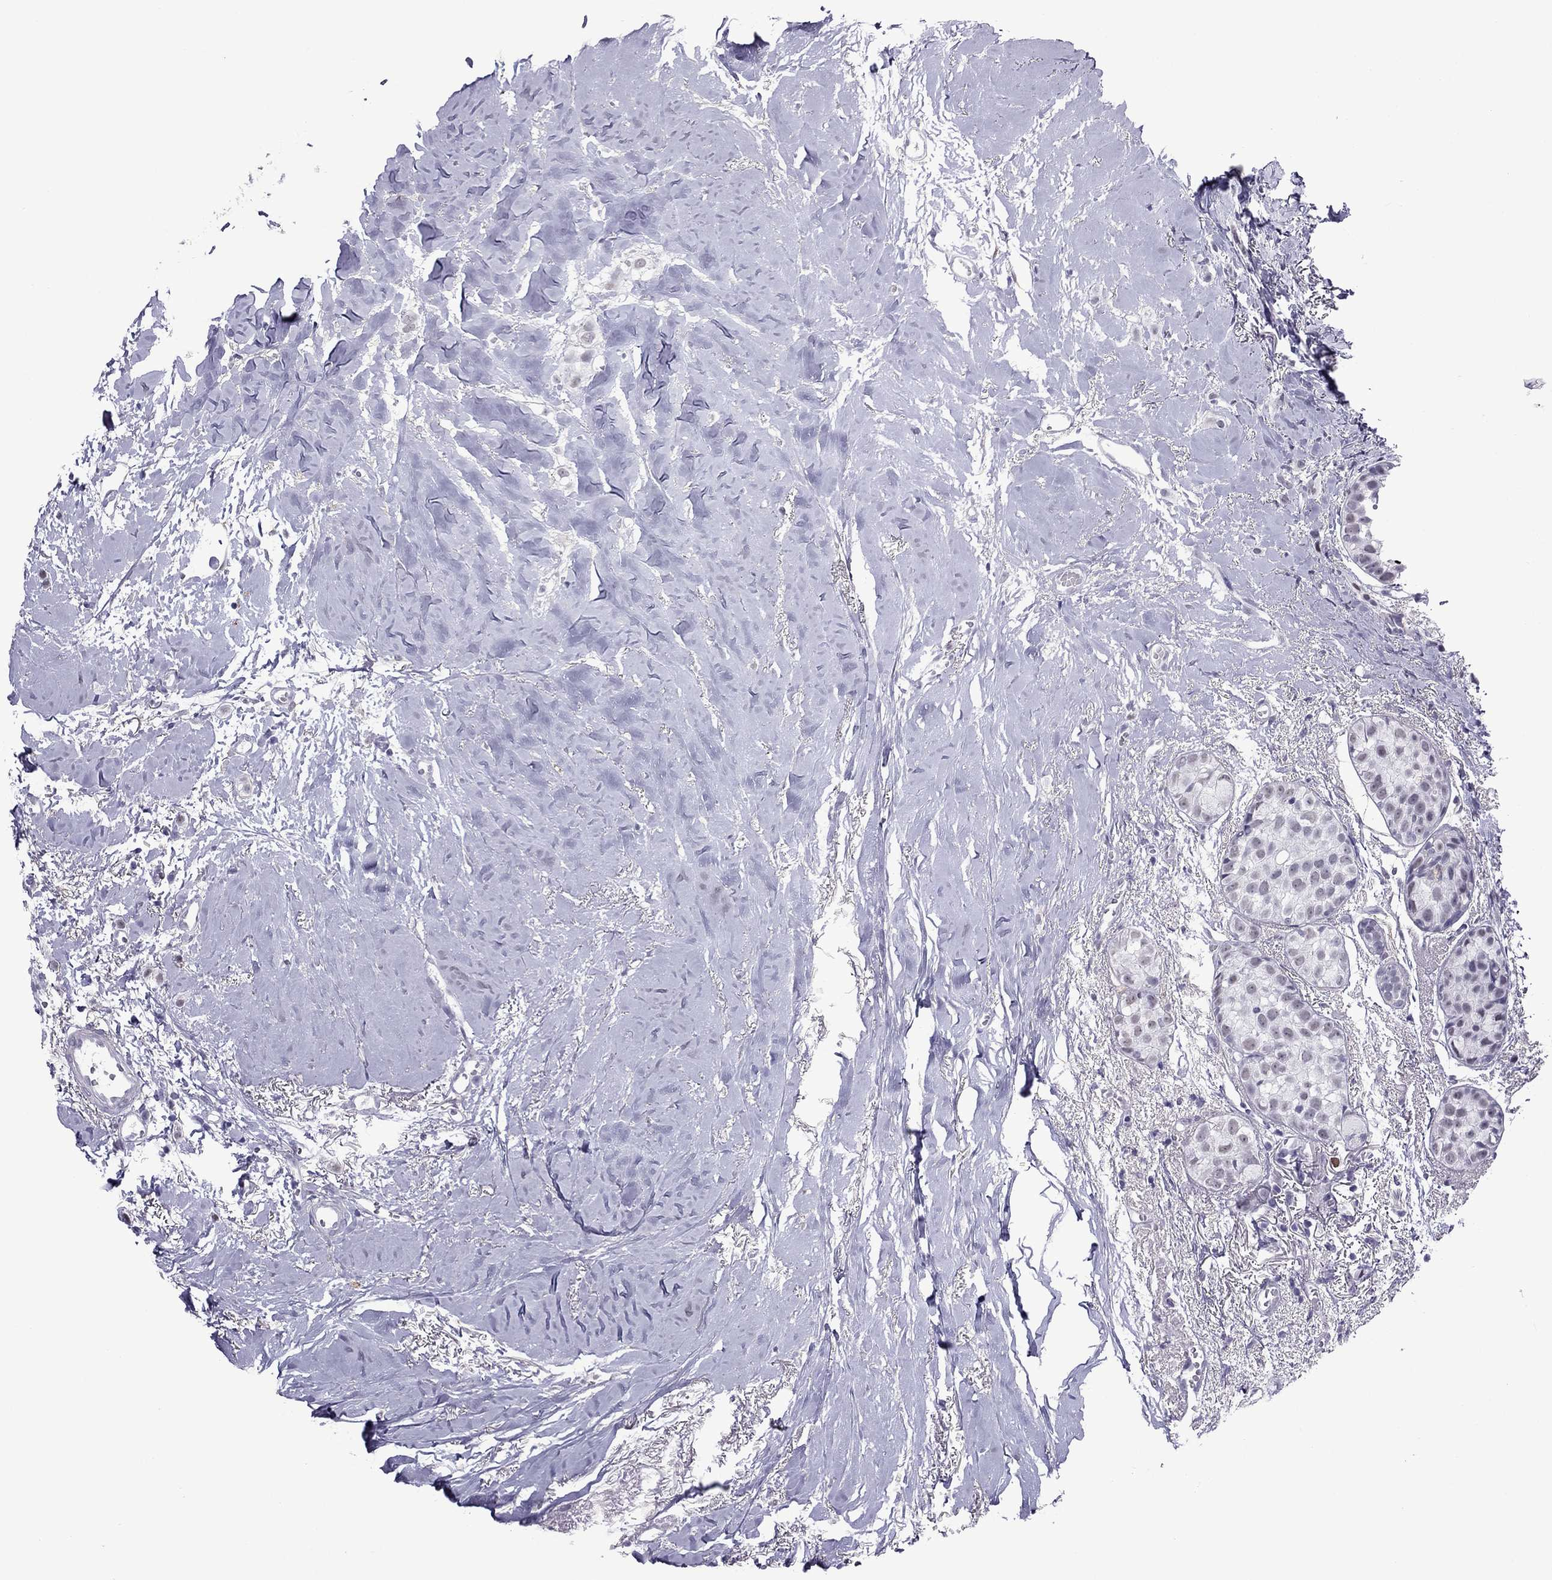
{"staining": {"intensity": "negative", "quantity": "none", "location": "none"}, "tissue": "breast cancer", "cell_type": "Tumor cells", "image_type": "cancer", "snomed": [{"axis": "morphology", "description": "Duct carcinoma"}, {"axis": "topography", "description": "Breast"}], "caption": "Micrograph shows no protein positivity in tumor cells of breast cancer tissue.", "gene": "ZNF646", "patient": {"sex": "female", "age": 85}}